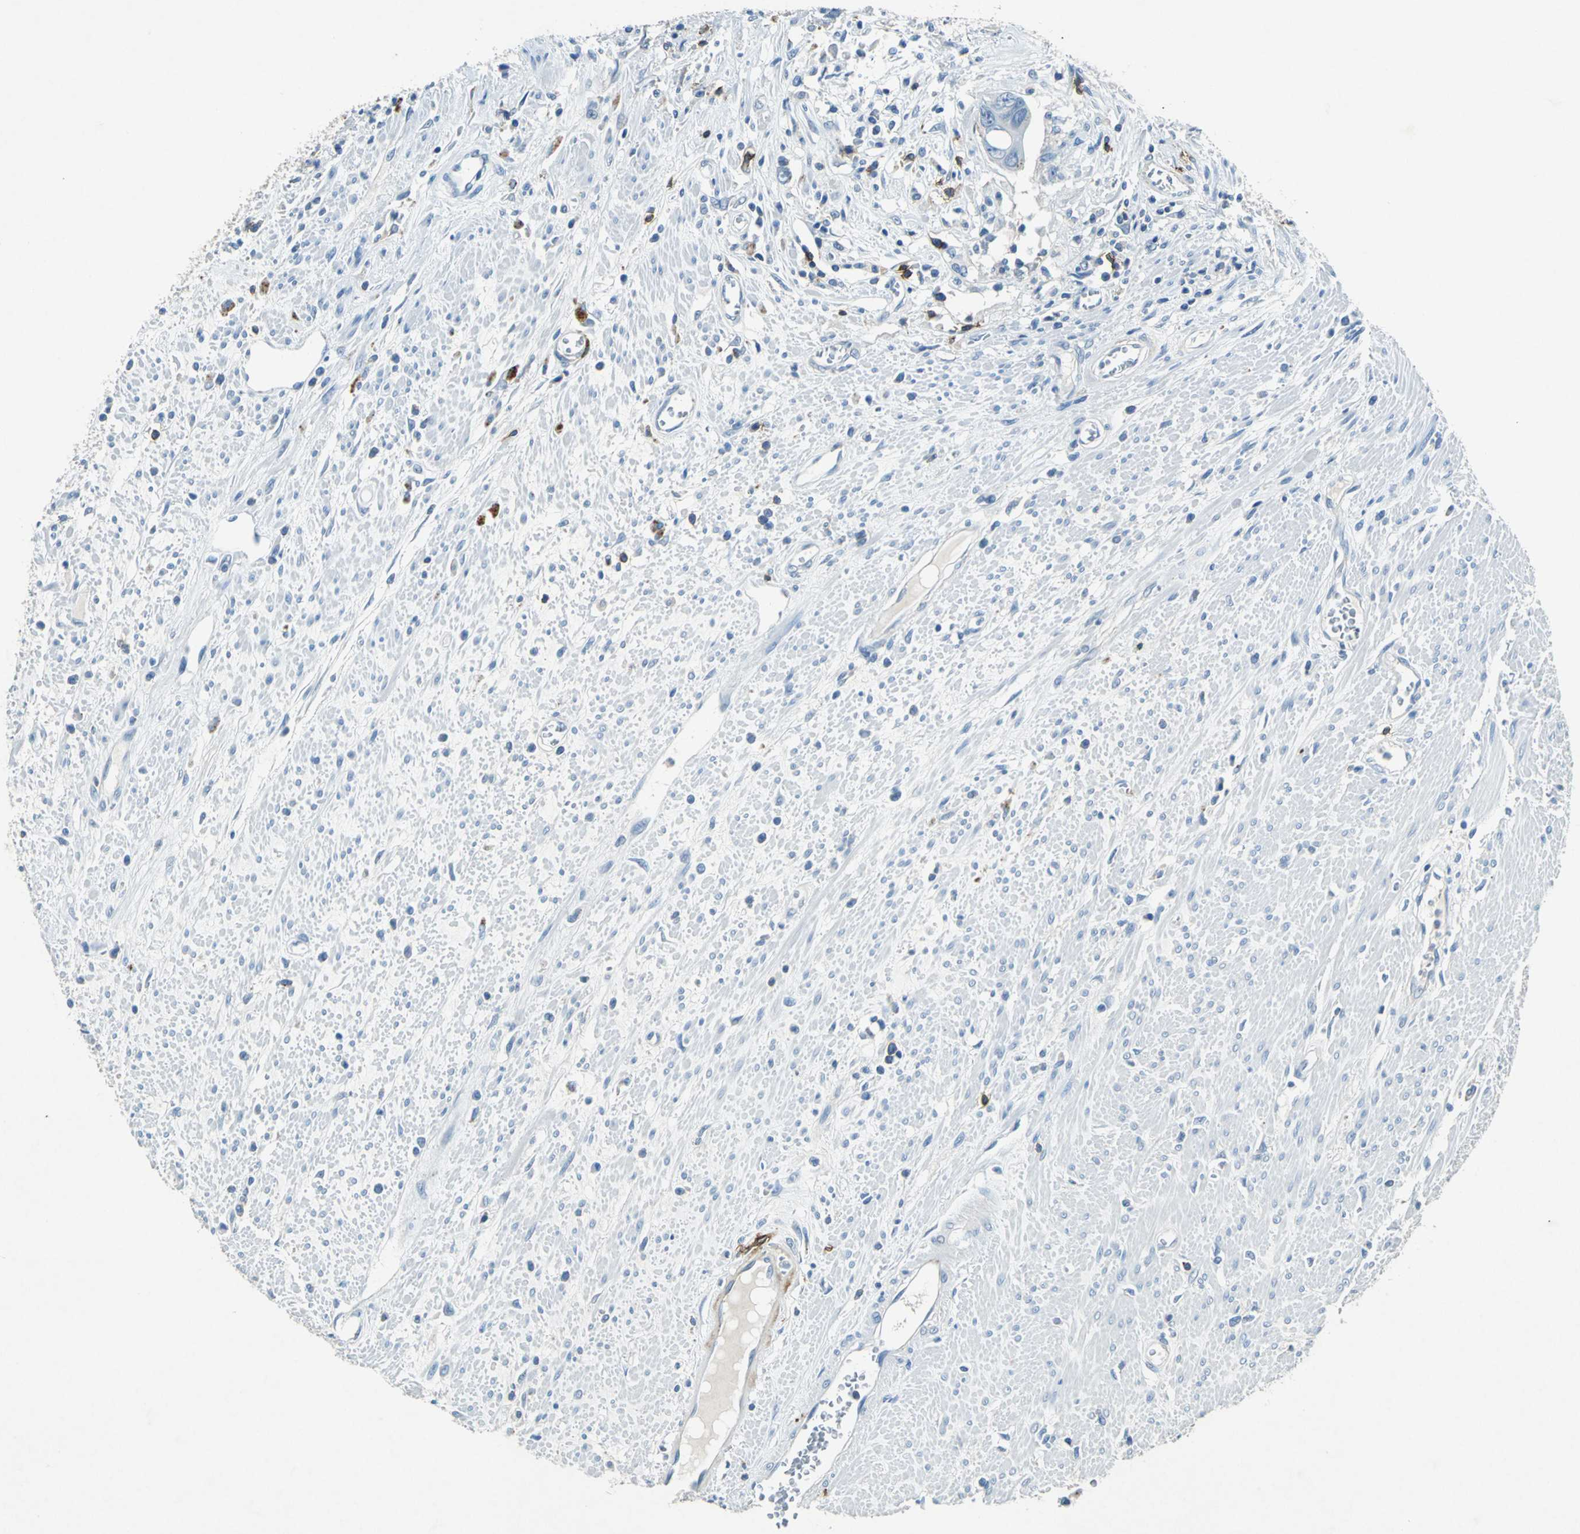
{"staining": {"intensity": "negative", "quantity": "none", "location": "none"}, "tissue": "colorectal cancer", "cell_type": "Tumor cells", "image_type": "cancer", "snomed": [{"axis": "morphology", "description": "Adenocarcinoma, NOS"}, {"axis": "topography", "description": "Rectum"}], "caption": "DAB immunohistochemical staining of colorectal adenocarcinoma reveals no significant positivity in tumor cells. (DAB (3,3'-diaminobenzidine) immunohistochemistry visualized using brightfield microscopy, high magnification).", "gene": "RPS13", "patient": {"sex": "male", "age": 70}}